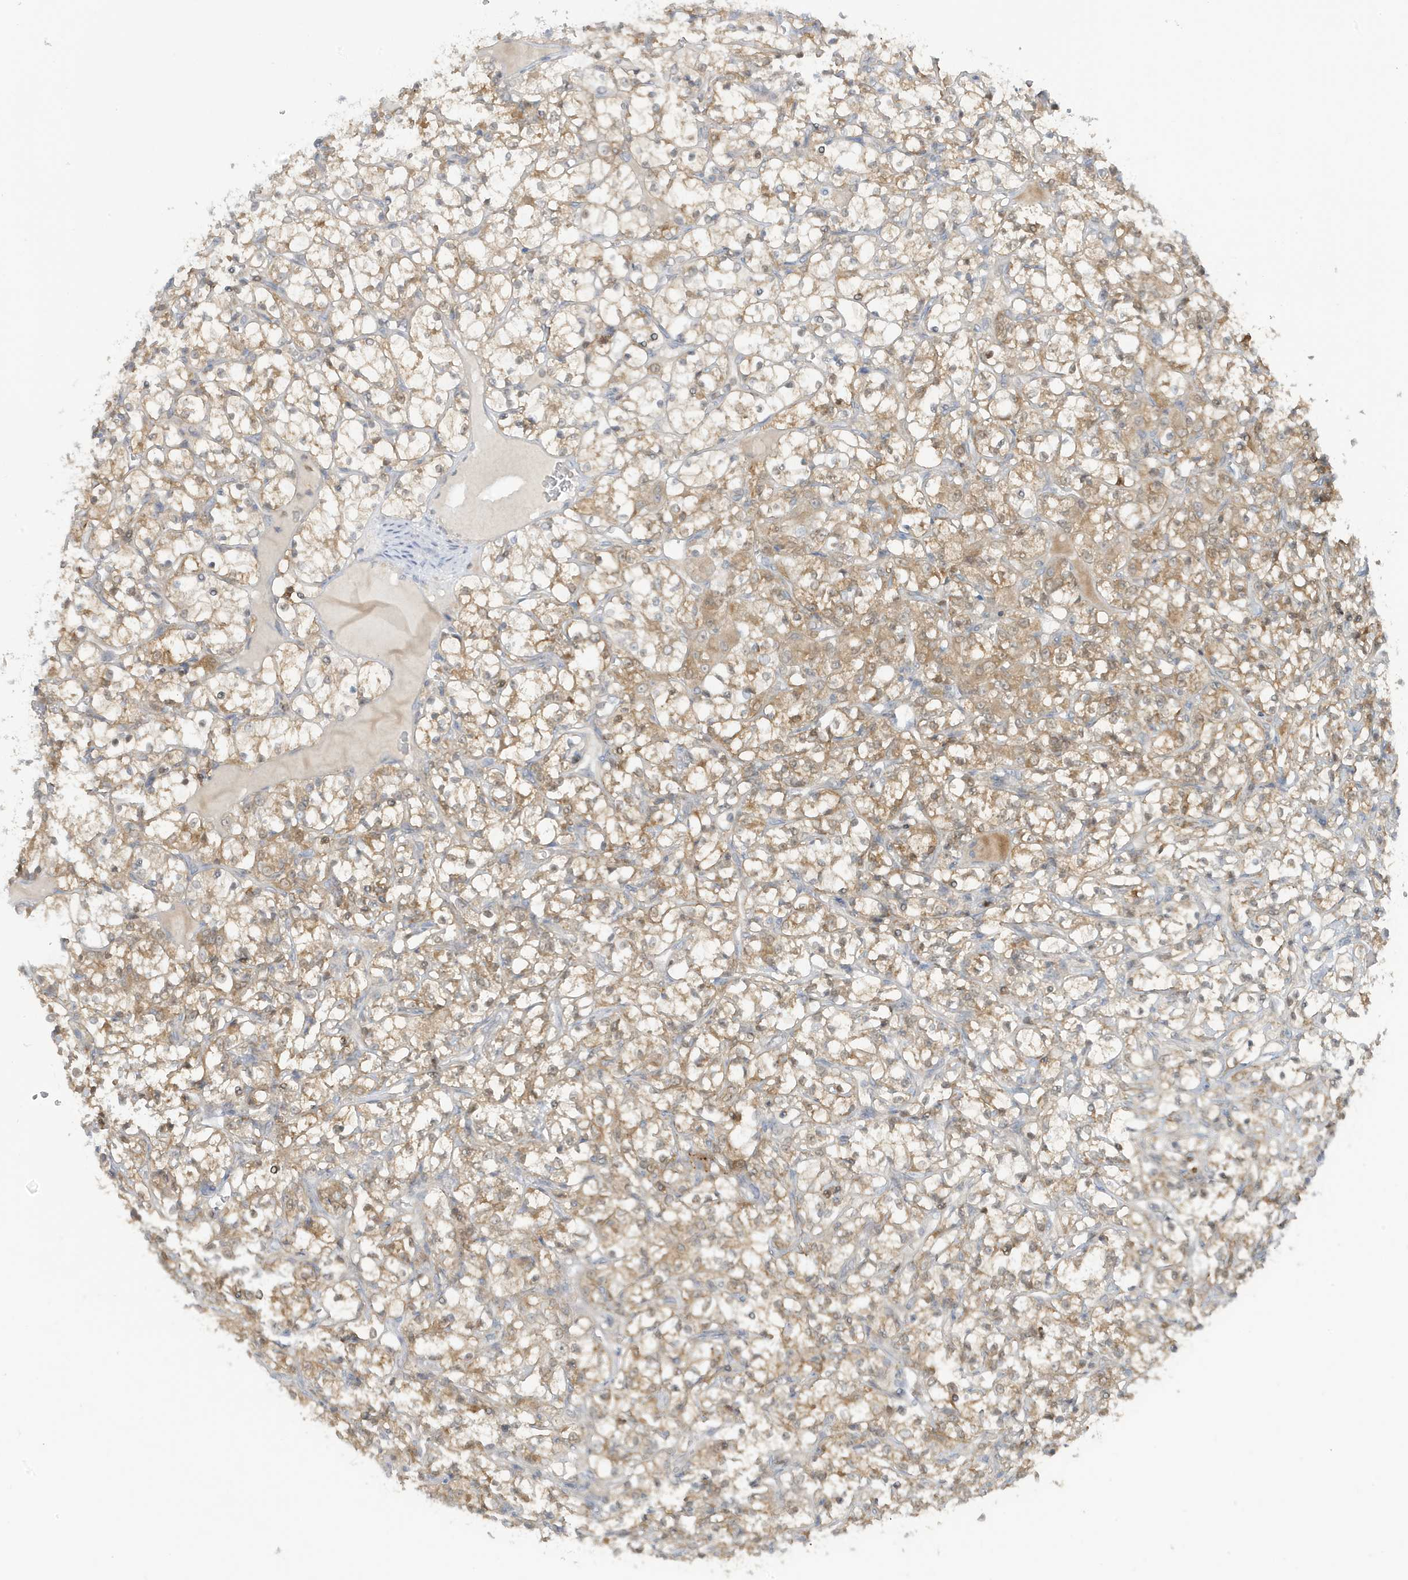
{"staining": {"intensity": "moderate", "quantity": "25%-75%", "location": "cytoplasmic/membranous"}, "tissue": "renal cancer", "cell_type": "Tumor cells", "image_type": "cancer", "snomed": [{"axis": "morphology", "description": "Adenocarcinoma, NOS"}, {"axis": "topography", "description": "Kidney"}], "caption": "DAB immunohistochemical staining of human renal cancer displays moderate cytoplasmic/membranous protein expression in approximately 25%-75% of tumor cells.", "gene": "OGA", "patient": {"sex": "female", "age": 69}}